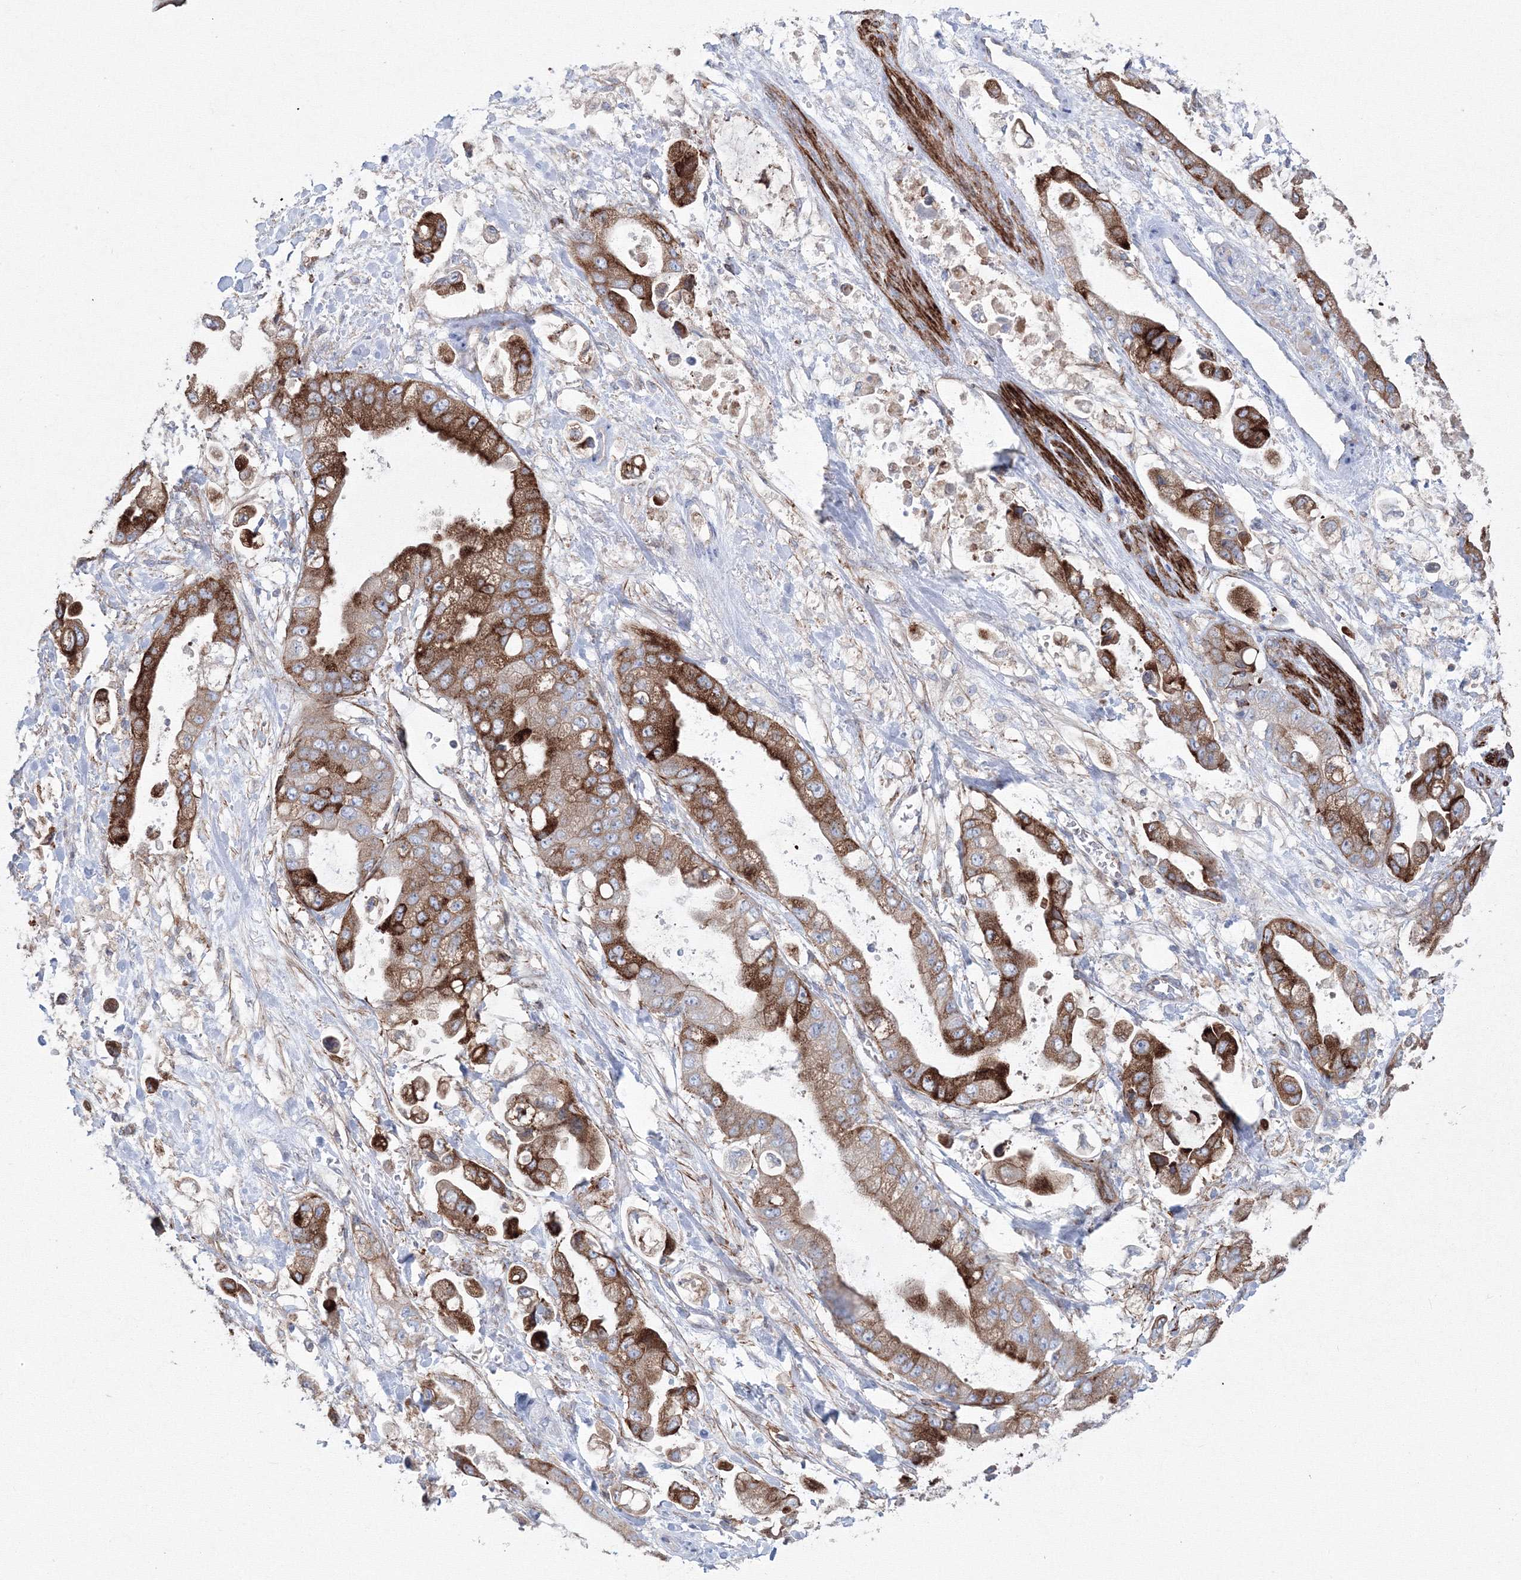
{"staining": {"intensity": "moderate", "quantity": ">75%", "location": "cytoplasmic/membranous"}, "tissue": "stomach cancer", "cell_type": "Tumor cells", "image_type": "cancer", "snomed": [{"axis": "morphology", "description": "Adenocarcinoma, NOS"}, {"axis": "topography", "description": "Stomach"}], "caption": "Immunohistochemical staining of stomach cancer shows moderate cytoplasmic/membranous protein expression in approximately >75% of tumor cells. The staining is performed using DAB brown chromogen to label protein expression. The nuclei are counter-stained blue using hematoxylin.", "gene": "GPR82", "patient": {"sex": "male", "age": 62}}